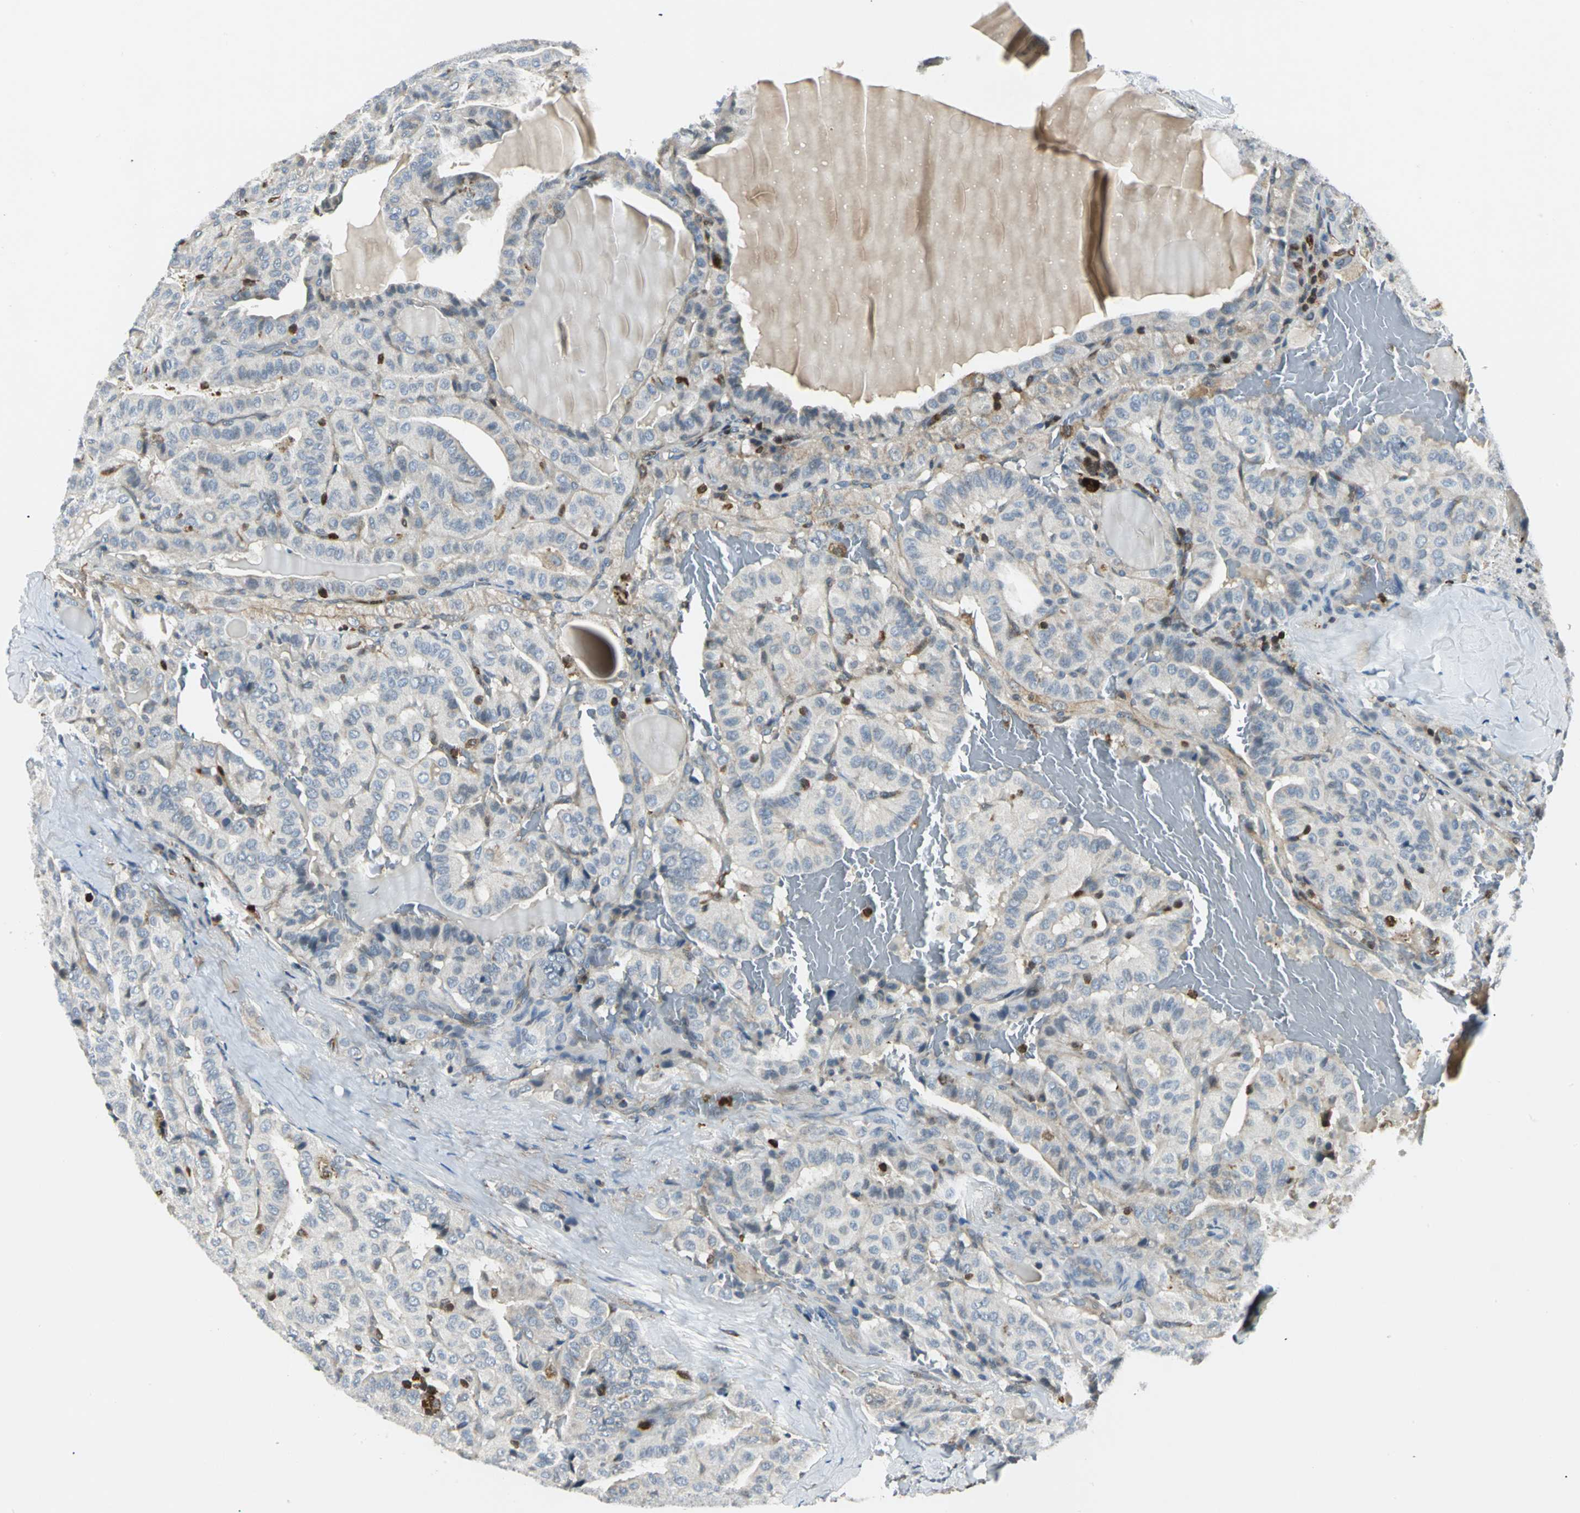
{"staining": {"intensity": "negative", "quantity": "none", "location": "none"}, "tissue": "thyroid cancer", "cell_type": "Tumor cells", "image_type": "cancer", "snomed": [{"axis": "morphology", "description": "Papillary adenocarcinoma, NOS"}, {"axis": "topography", "description": "Thyroid gland"}], "caption": "High power microscopy histopathology image of an immunohistochemistry (IHC) micrograph of thyroid cancer, revealing no significant positivity in tumor cells. The staining was performed using DAB to visualize the protein expression in brown, while the nuclei were stained in blue with hematoxylin (Magnification: 20x).", "gene": "USP40", "patient": {"sex": "male", "age": 77}}